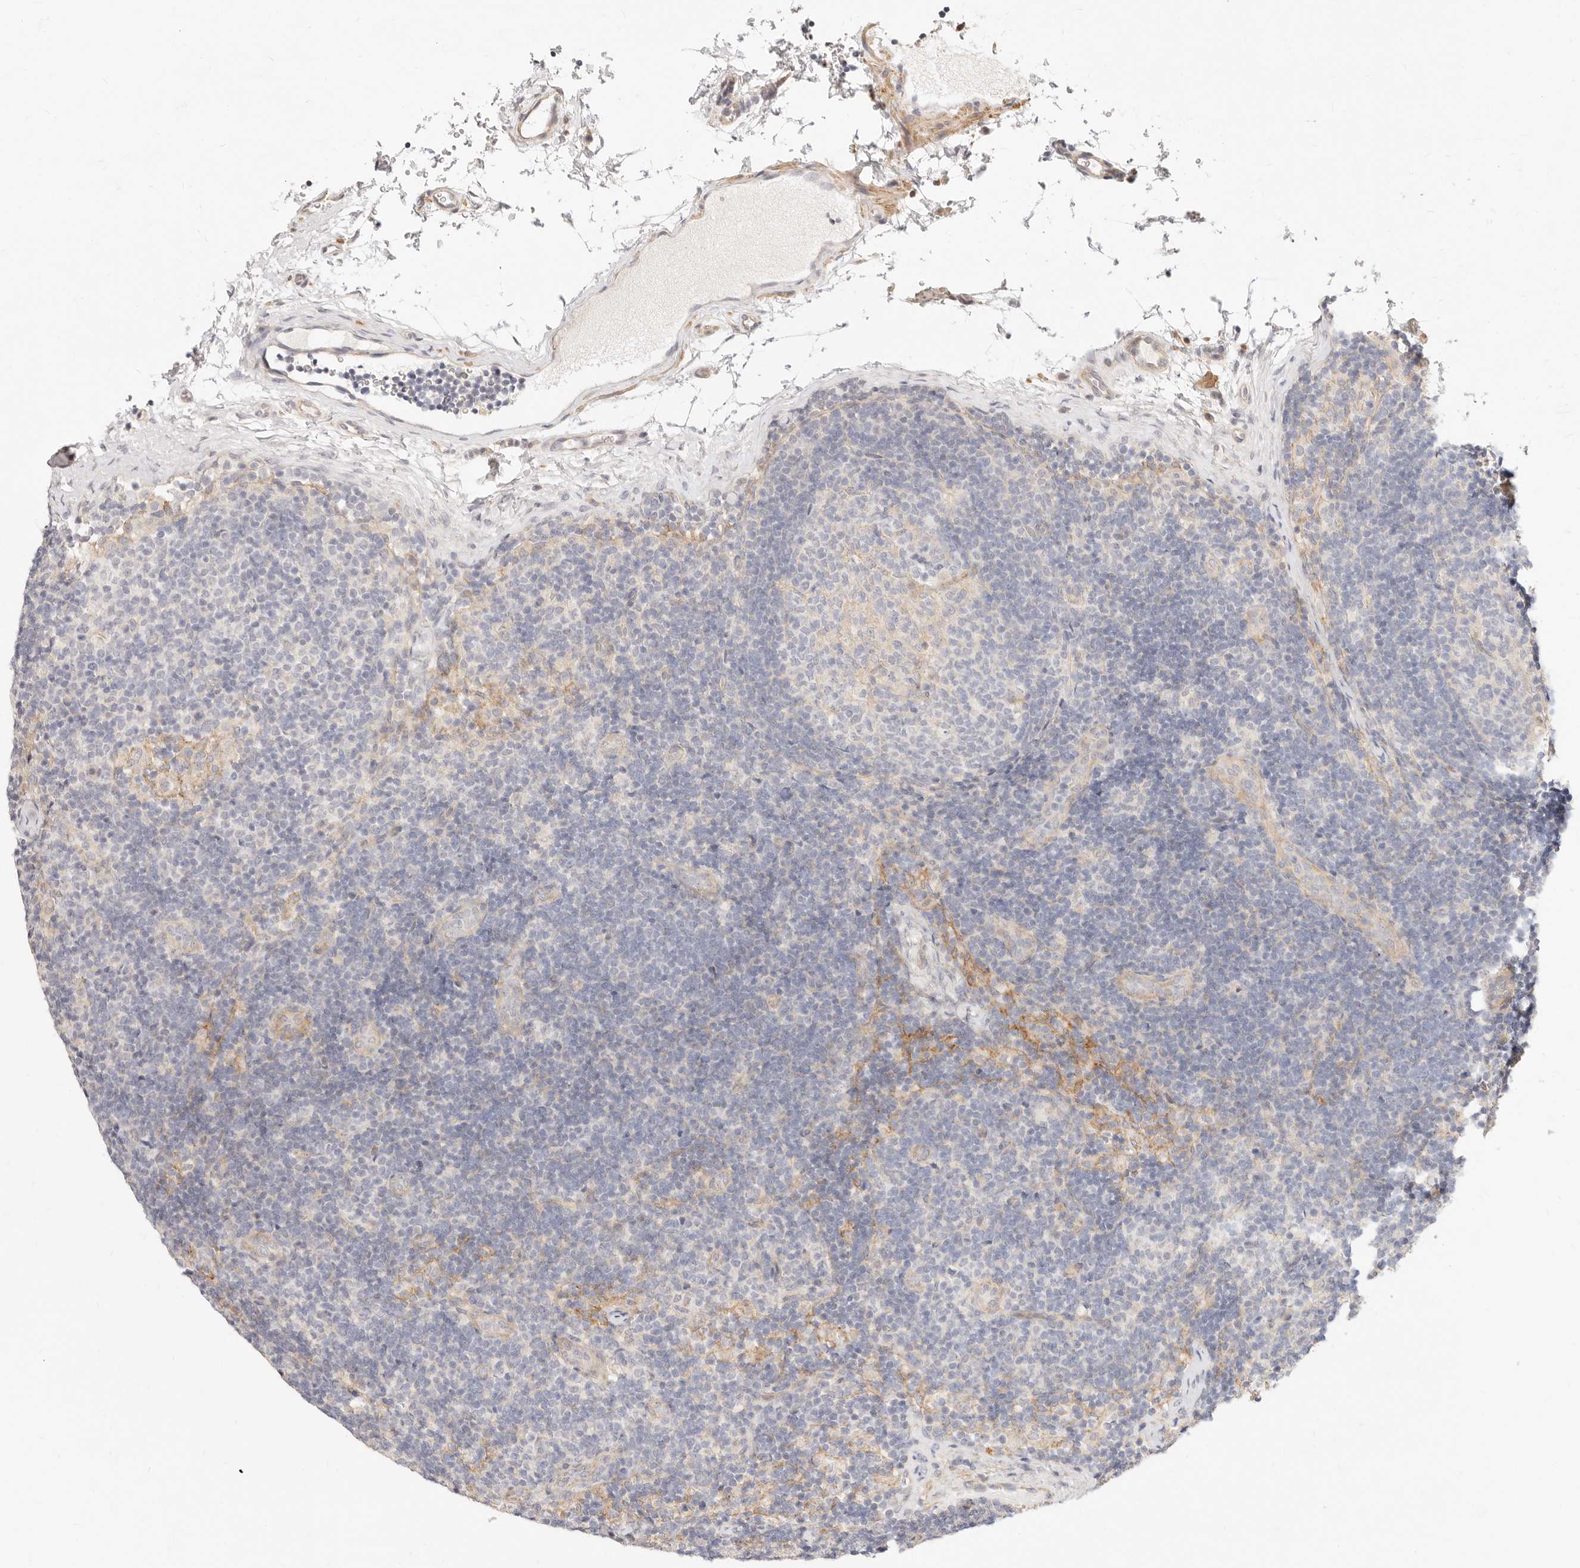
{"staining": {"intensity": "negative", "quantity": "none", "location": "none"}, "tissue": "lymph node", "cell_type": "Germinal center cells", "image_type": "normal", "snomed": [{"axis": "morphology", "description": "Normal tissue, NOS"}, {"axis": "topography", "description": "Lymph node"}], "caption": "A high-resolution photomicrograph shows immunohistochemistry (IHC) staining of normal lymph node, which exhibits no significant positivity in germinal center cells.", "gene": "UBXN10", "patient": {"sex": "female", "age": 22}}